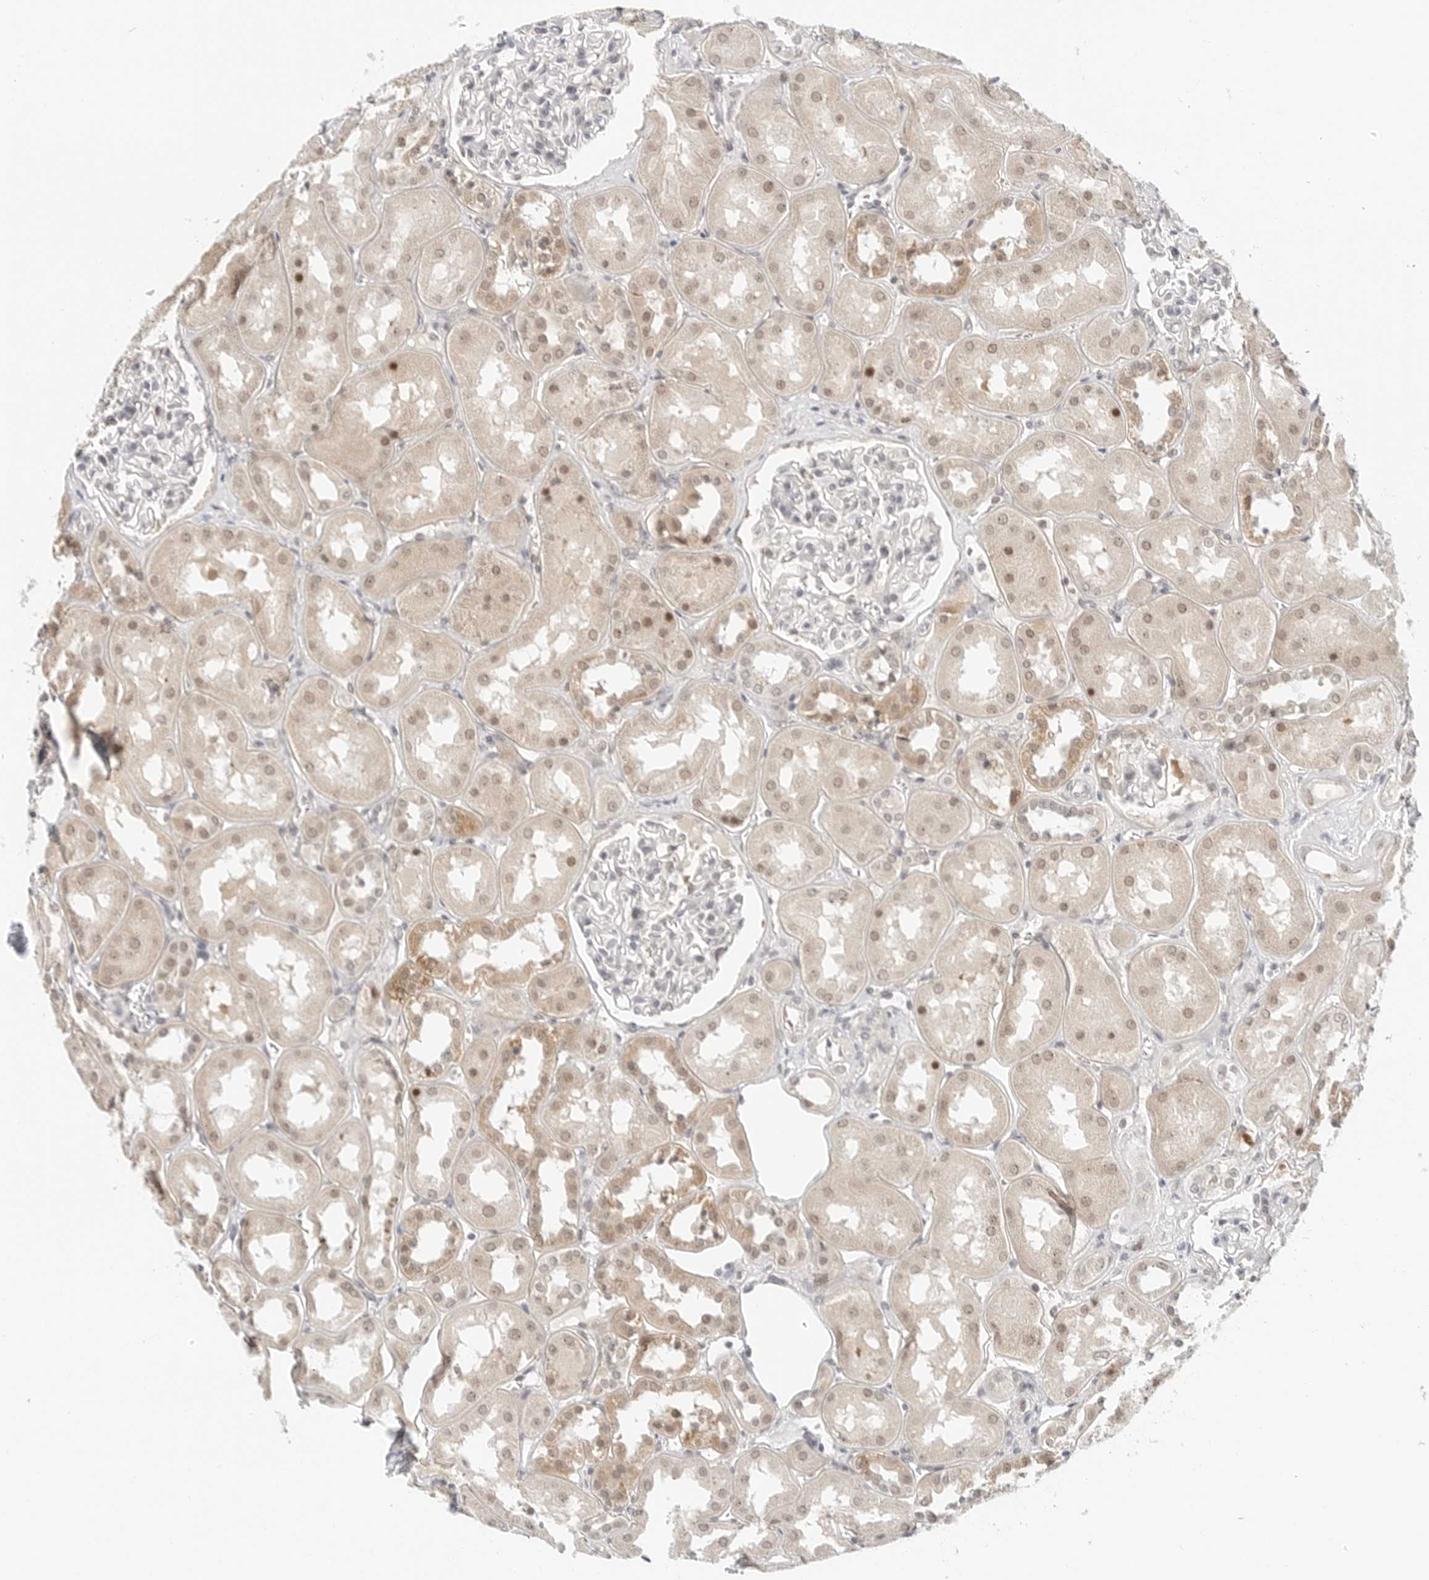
{"staining": {"intensity": "negative", "quantity": "none", "location": "none"}, "tissue": "kidney", "cell_type": "Cells in glomeruli", "image_type": "normal", "snomed": [{"axis": "morphology", "description": "Normal tissue, NOS"}, {"axis": "topography", "description": "Kidney"}], "caption": "Human kidney stained for a protein using immunohistochemistry demonstrates no positivity in cells in glomeruli.", "gene": "TSEN2", "patient": {"sex": "male", "age": 70}}